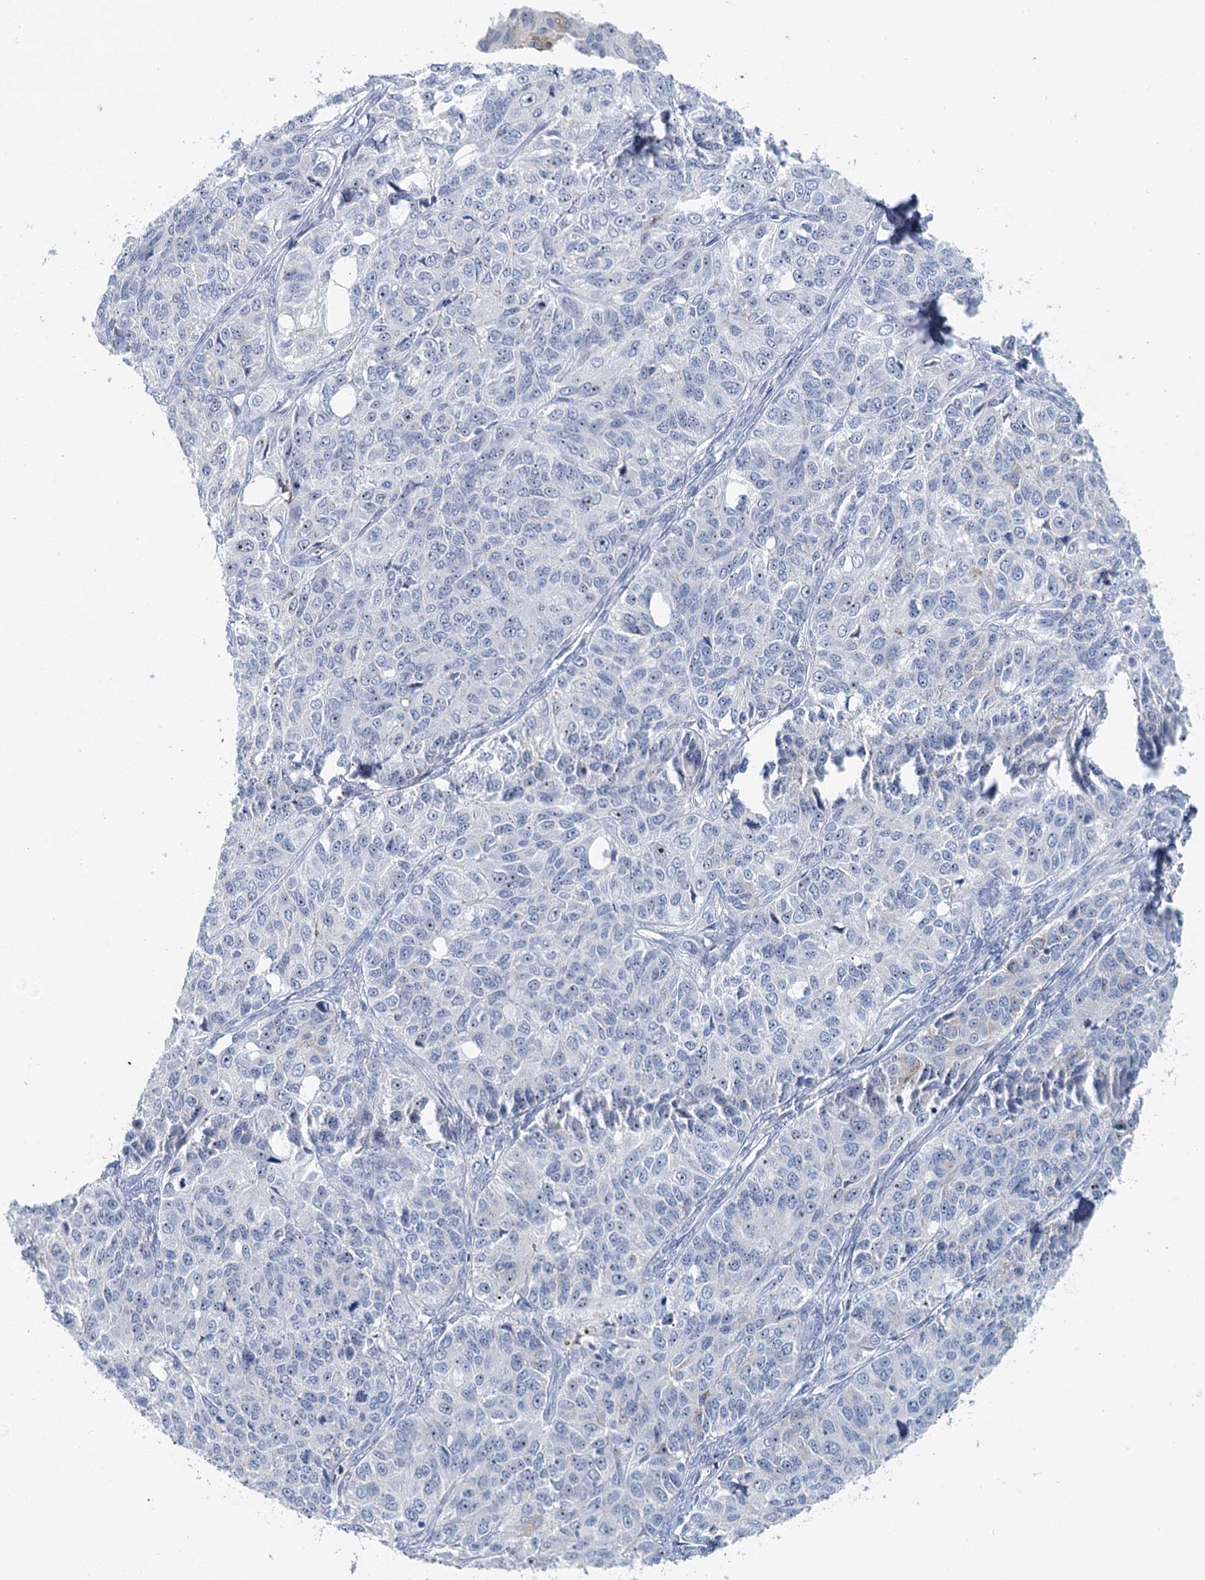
{"staining": {"intensity": "negative", "quantity": "none", "location": "none"}, "tissue": "ovarian cancer", "cell_type": "Tumor cells", "image_type": "cancer", "snomed": [{"axis": "morphology", "description": "Carcinoma, endometroid"}, {"axis": "topography", "description": "Ovary"}], "caption": "Ovarian cancer was stained to show a protein in brown. There is no significant expression in tumor cells.", "gene": "RBM43", "patient": {"sex": "female", "age": 51}}